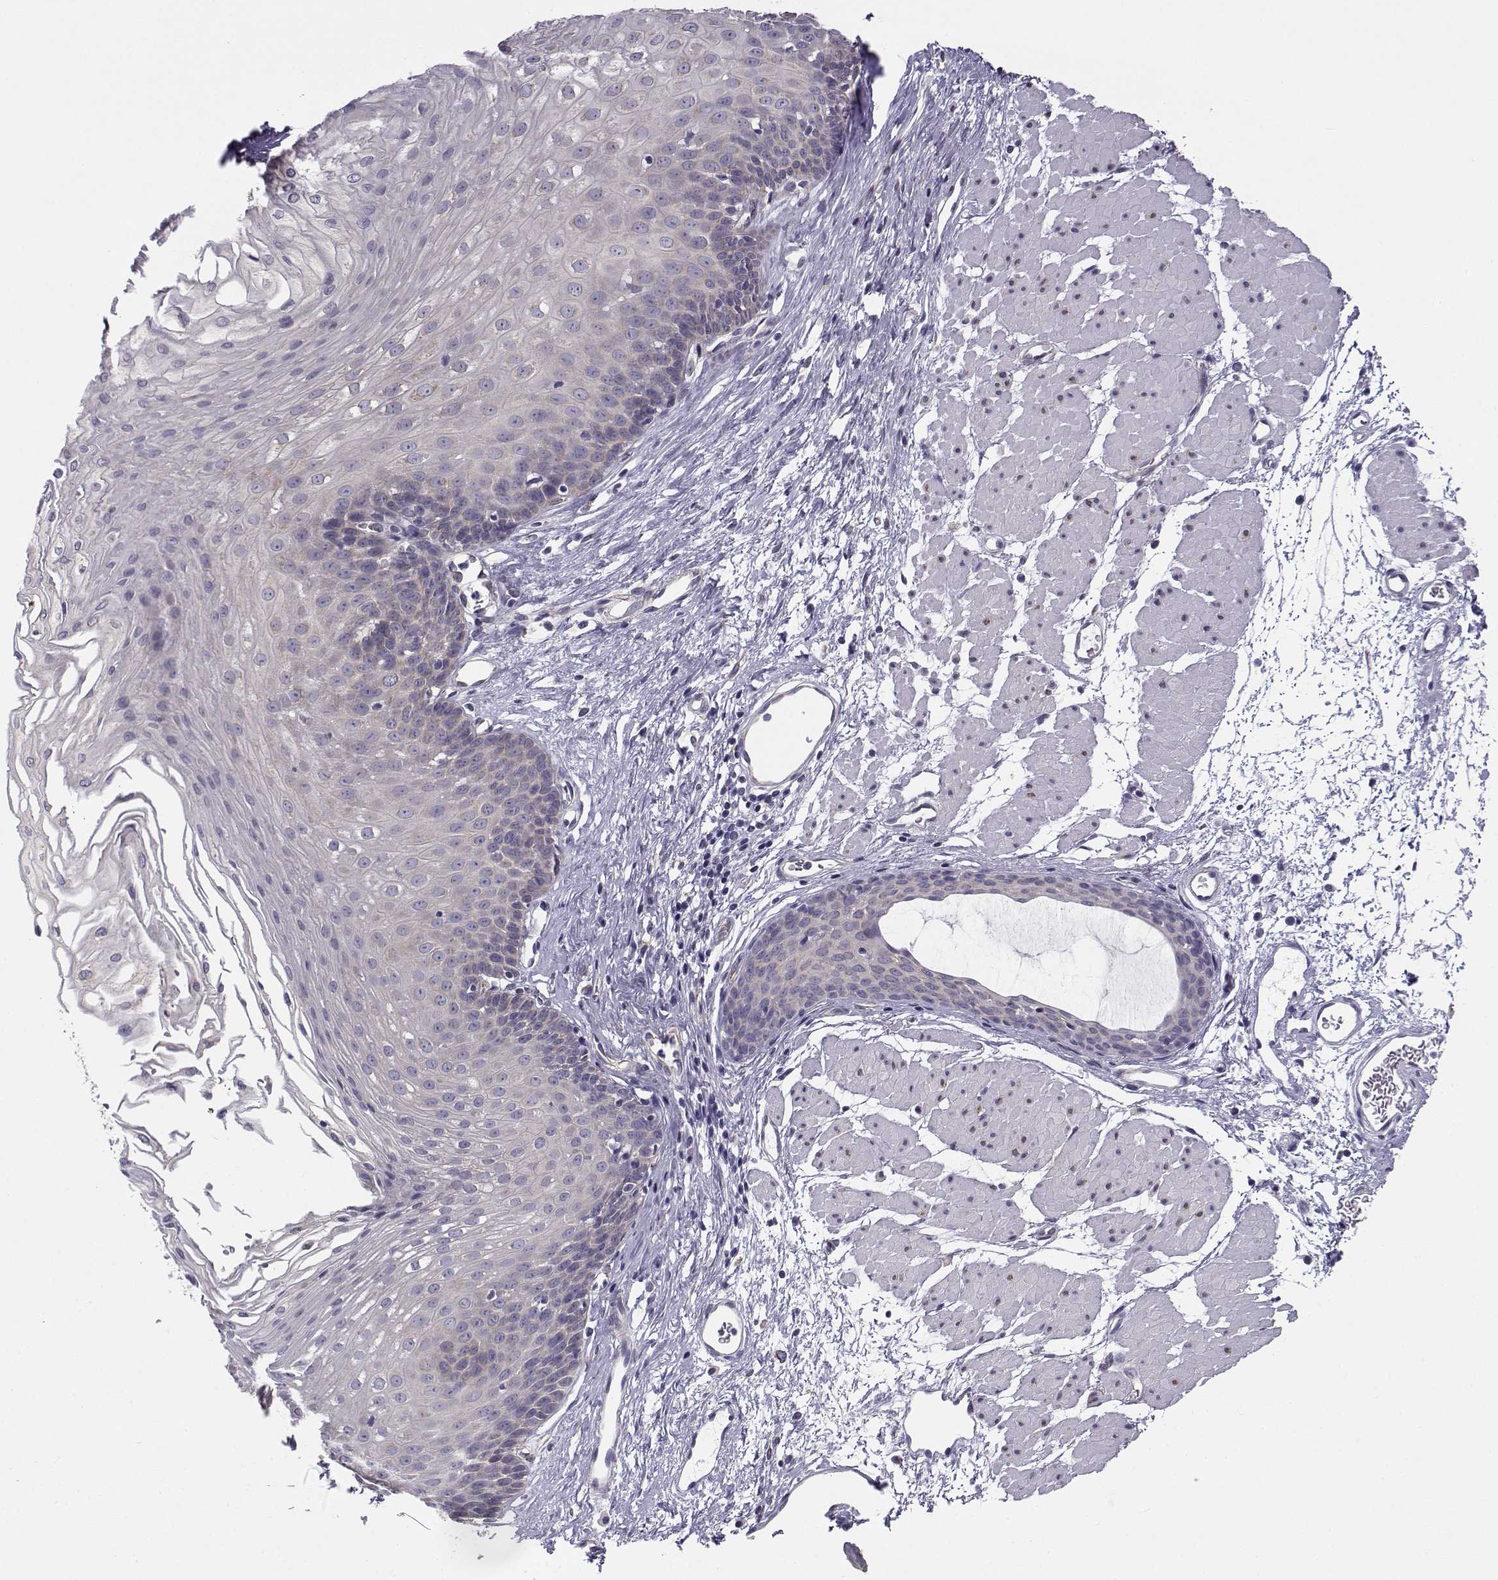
{"staining": {"intensity": "weak", "quantity": "<25%", "location": "cytoplasmic/membranous"}, "tissue": "esophagus", "cell_type": "Squamous epithelial cells", "image_type": "normal", "snomed": [{"axis": "morphology", "description": "Normal tissue, NOS"}, {"axis": "topography", "description": "Esophagus"}], "caption": "Histopathology image shows no protein staining in squamous epithelial cells of normal esophagus. (Stains: DAB immunohistochemistry (IHC) with hematoxylin counter stain, Microscopy: brightfield microscopy at high magnification).", "gene": "BEND6", "patient": {"sex": "female", "age": 62}}